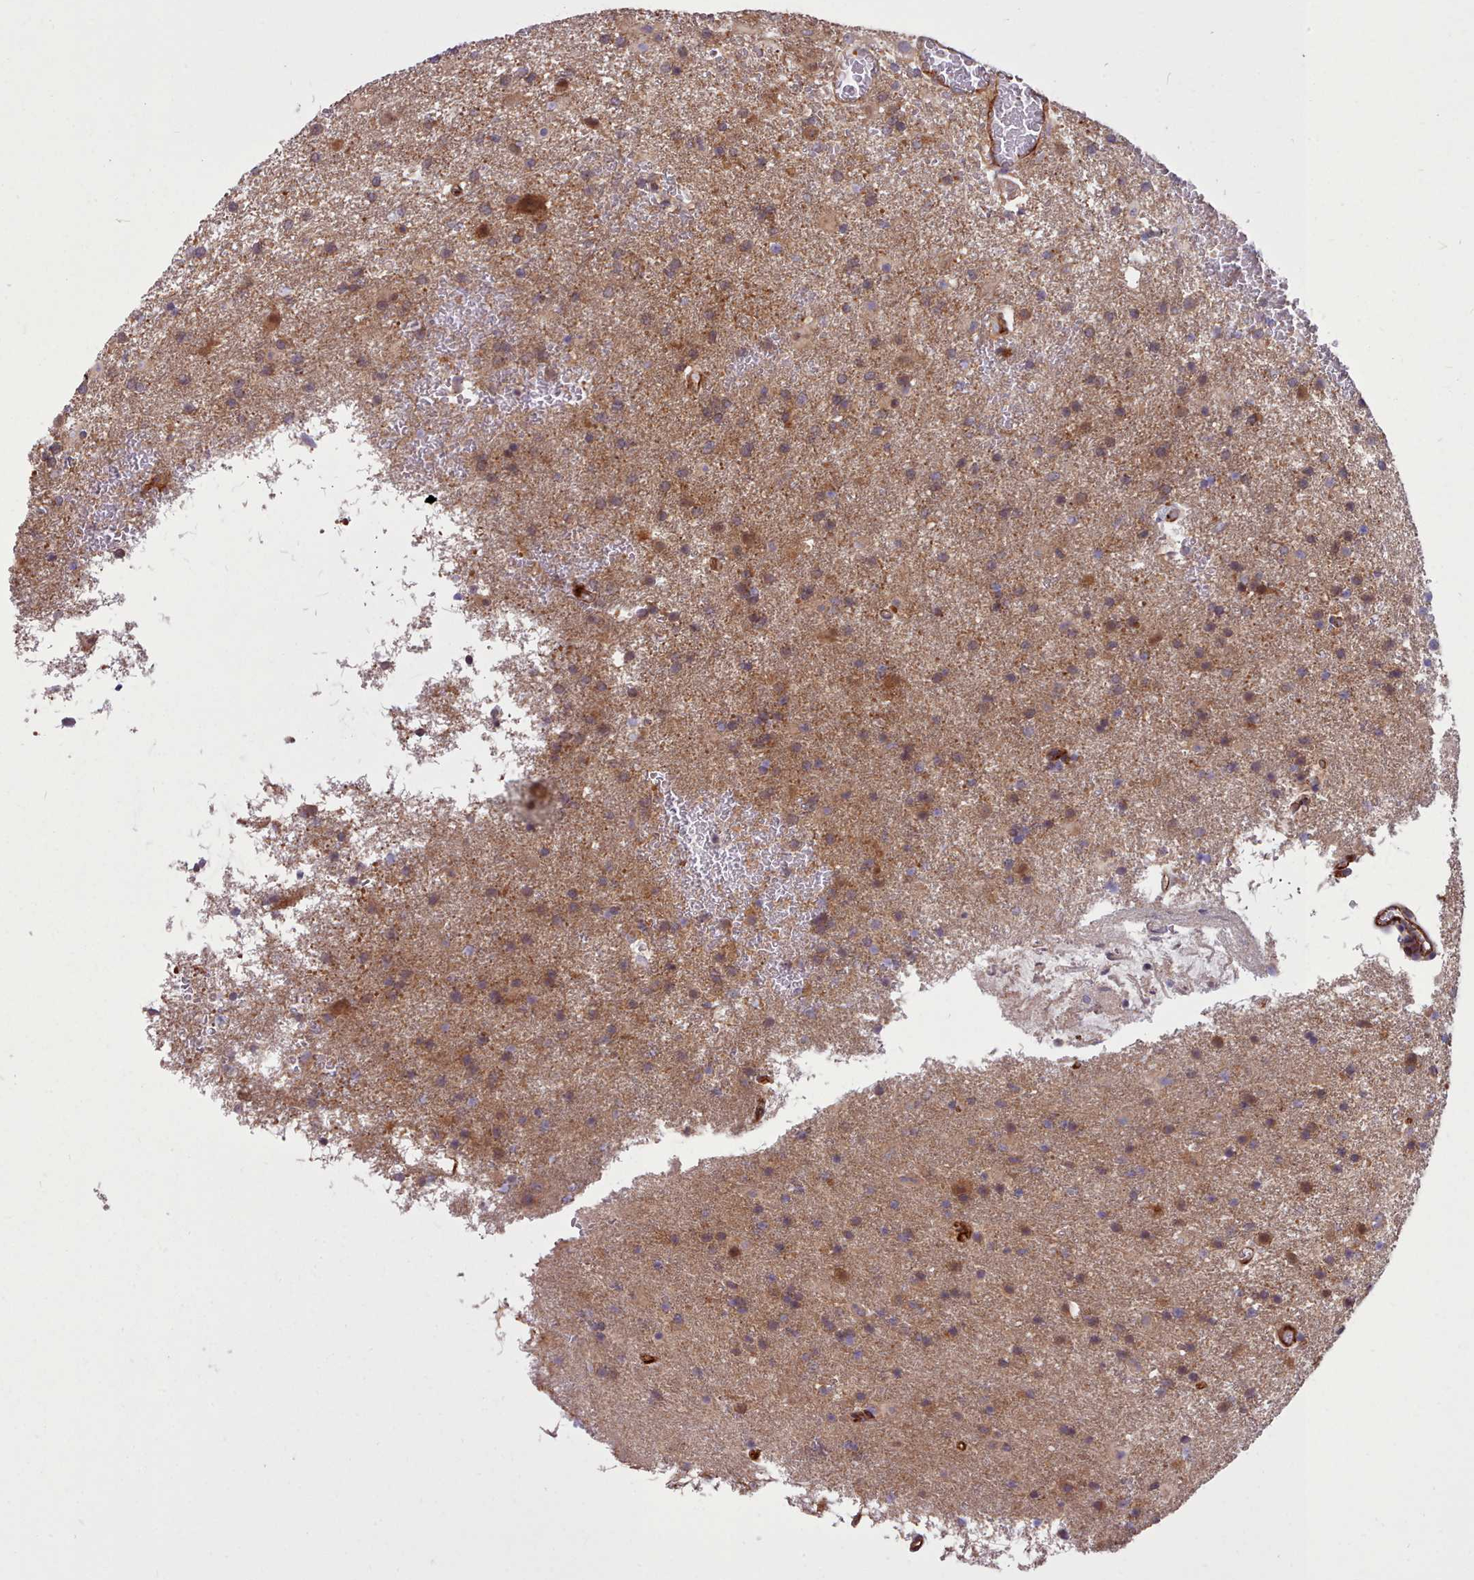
{"staining": {"intensity": "weak", "quantity": ">75%", "location": "cytoplasmic/membranous"}, "tissue": "glioma", "cell_type": "Tumor cells", "image_type": "cancer", "snomed": [{"axis": "morphology", "description": "Glioma, malignant, Low grade"}, {"axis": "topography", "description": "Brain"}], "caption": "The photomicrograph reveals staining of glioma, revealing weak cytoplasmic/membranous protein positivity (brown color) within tumor cells. (IHC, brightfield microscopy, high magnification).", "gene": "STUB1", "patient": {"sex": "male", "age": 65}}